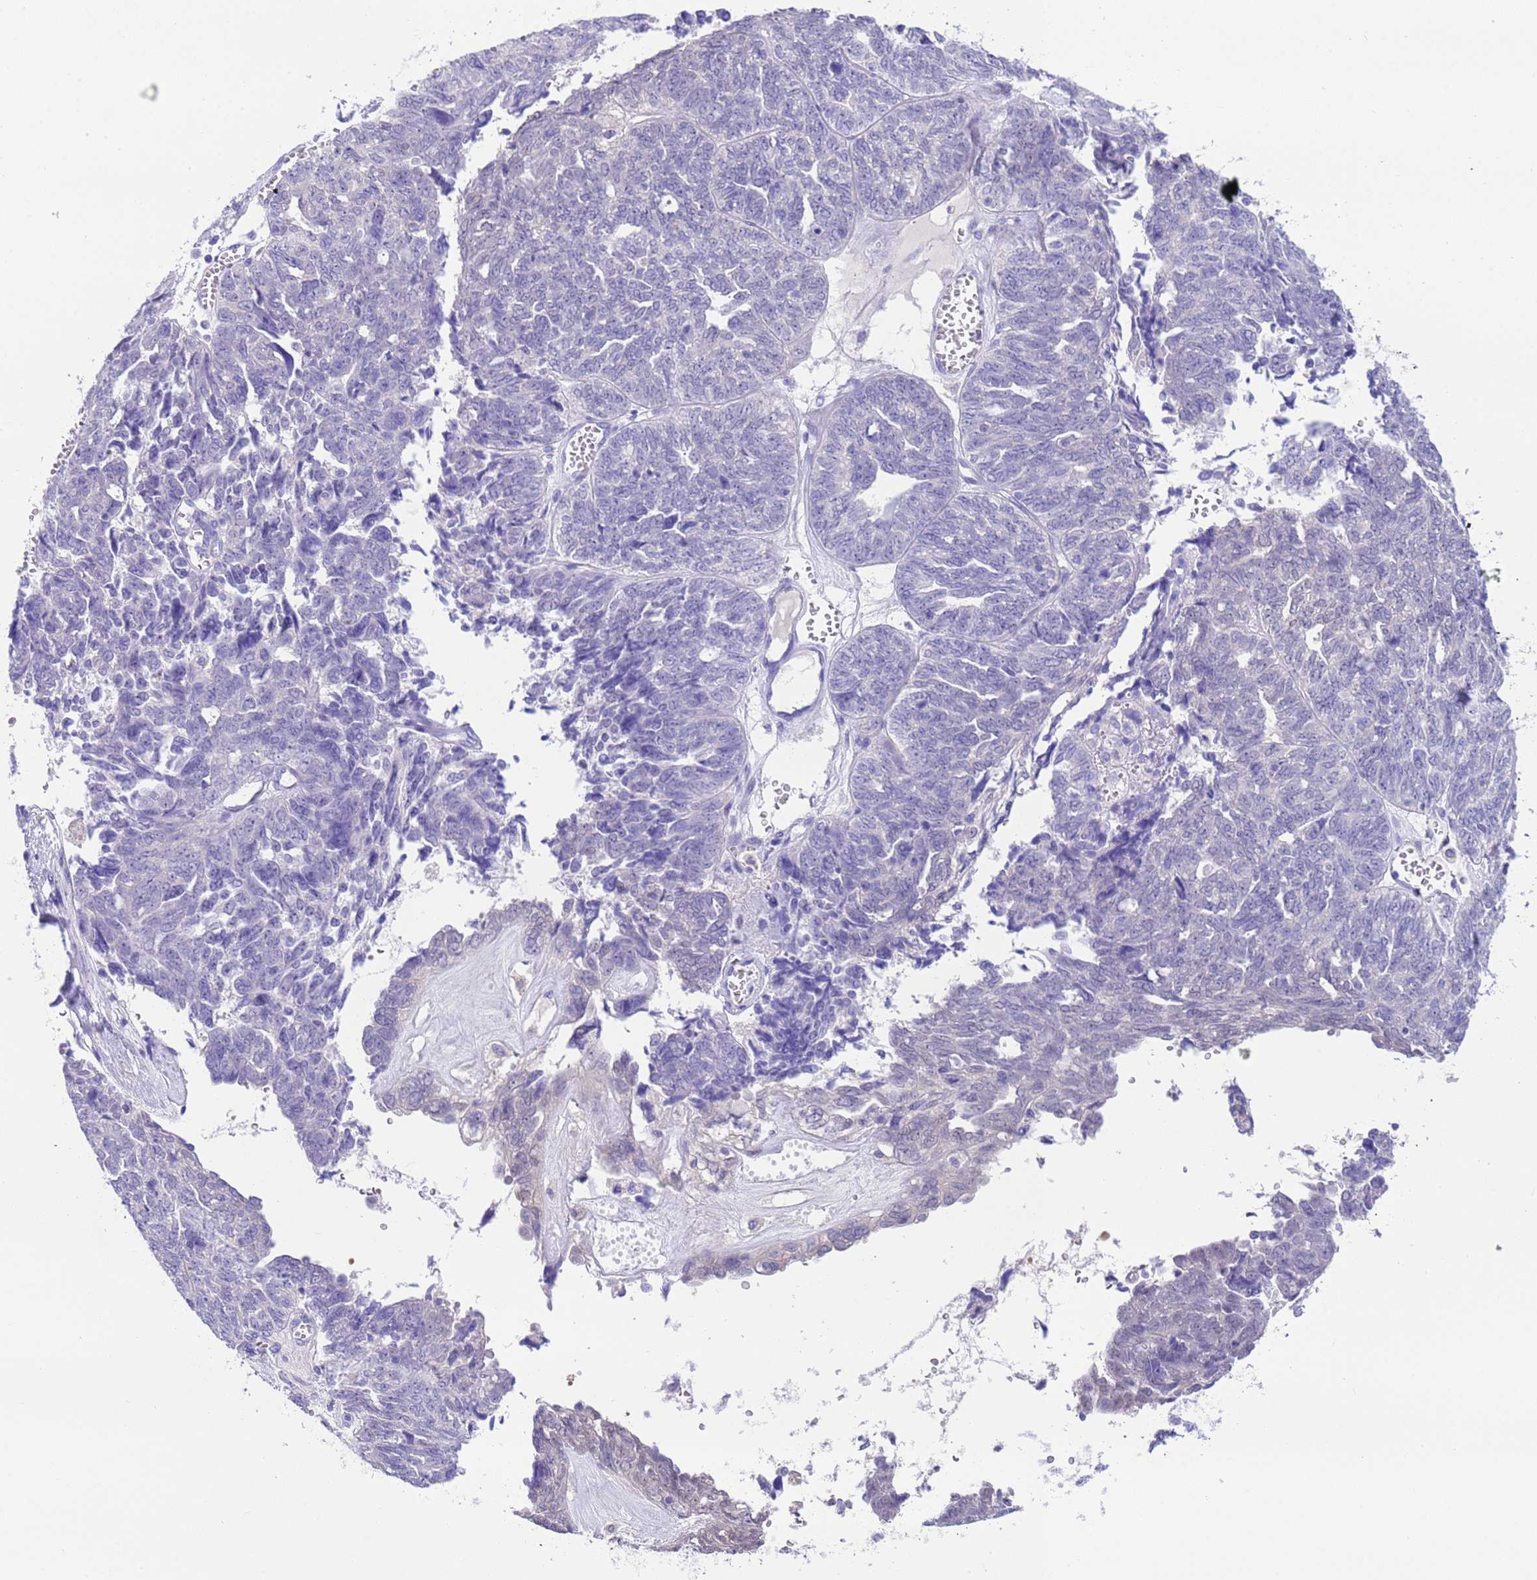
{"staining": {"intensity": "negative", "quantity": "none", "location": "none"}, "tissue": "ovarian cancer", "cell_type": "Tumor cells", "image_type": "cancer", "snomed": [{"axis": "morphology", "description": "Cystadenocarcinoma, serous, NOS"}, {"axis": "topography", "description": "Ovary"}], "caption": "High magnification brightfield microscopy of ovarian serous cystadenocarcinoma stained with DAB (brown) and counterstained with hematoxylin (blue): tumor cells show no significant positivity.", "gene": "USP38", "patient": {"sex": "female", "age": 79}}